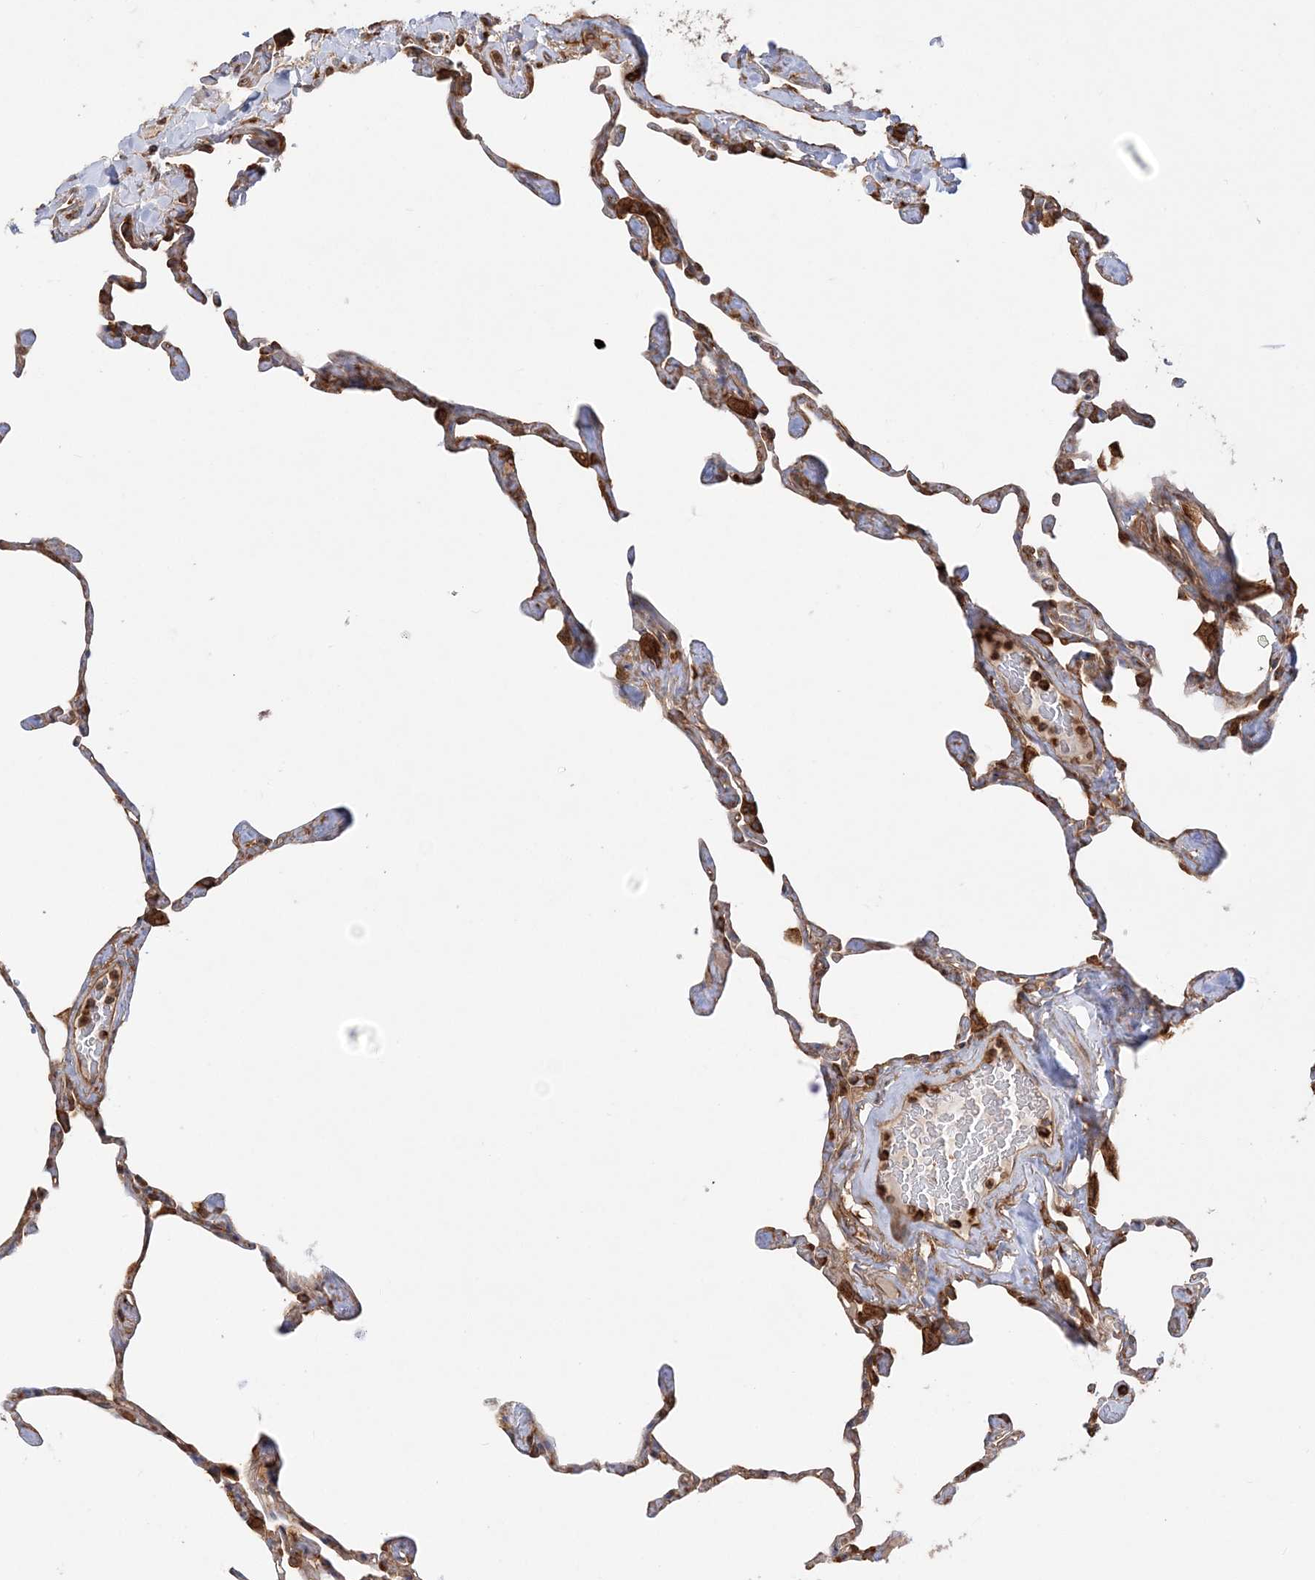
{"staining": {"intensity": "strong", "quantity": "<25%", "location": "cytoplasmic/membranous"}, "tissue": "lung", "cell_type": "Alveolar cells", "image_type": "normal", "snomed": [{"axis": "morphology", "description": "Normal tissue, NOS"}, {"axis": "topography", "description": "Lung"}], "caption": "DAB (3,3'-diaminobenzidine) immunohistochemical staining of unremarkable lung demonstrates strong cytoplasmic/membranous protein expression in approximately <25% of alveolar cells.", "gene": "TBC1D5", "patient": {"sex": "male", "age": 65}}